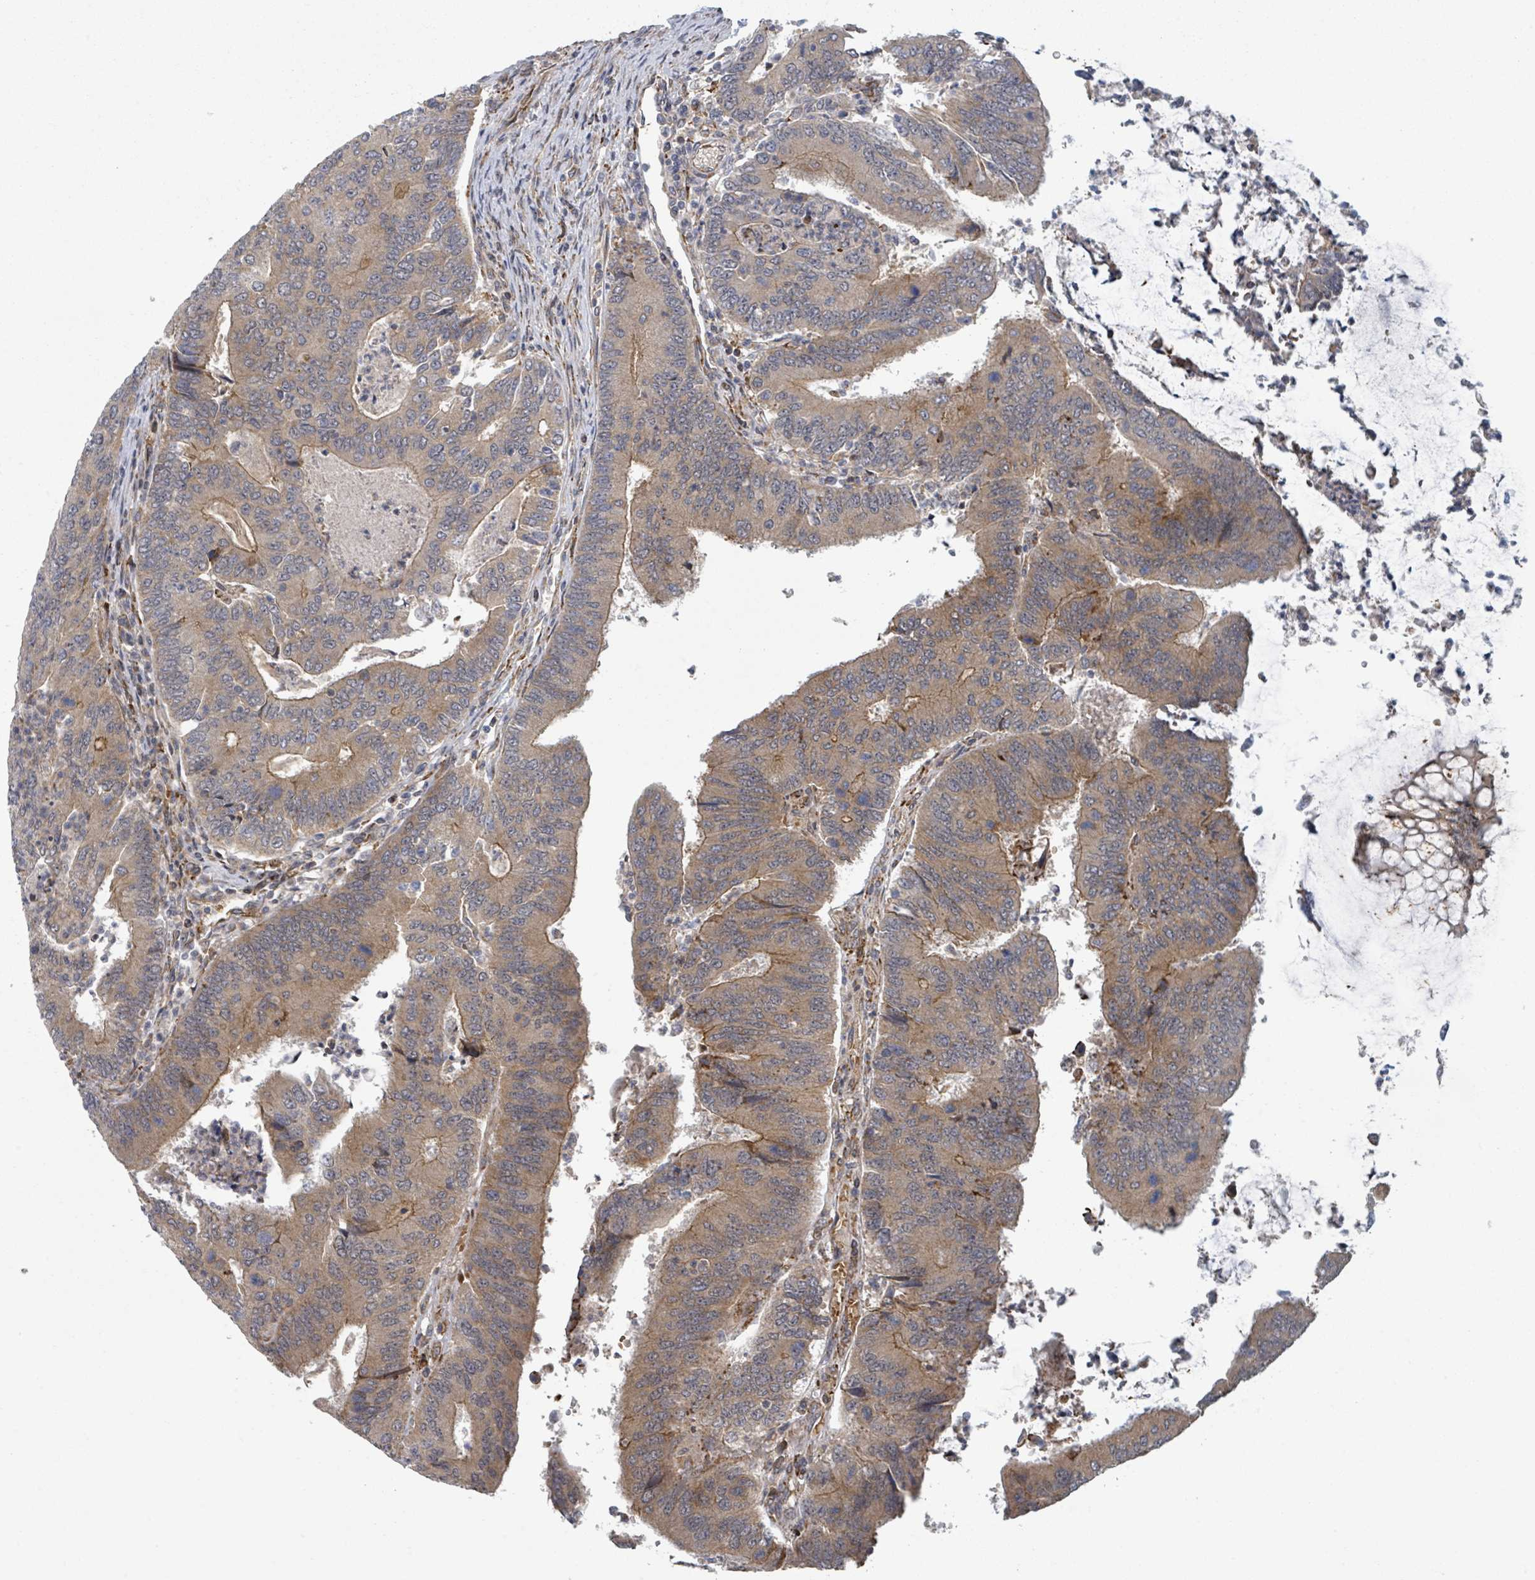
{"staining": {"intensity": "moderate", "quantity": "25%-75%", "location": "cytoplasmic/membranous"}, "tissue": "colorectal cancer", "cell_type": "Tumor cells", "image_type": "cancer", "snomed": [{"axis": "morphology", "description": "Adenocarcinoma, NOS"}, {"axis": "topography", "description": "Colon"}], "caption": "Immunohistochemistry of adenocarcinoma (colorectal) shows medium levels of moderate cytoplasmic/membranous expression in about 25%-75% of tumor cells. (Stains: DAB in brown, nuclei in blue, Microscopy: brightfield microscopy at high magnification).", "gene": "SHROOM2", "patient": {"sex": "female", "age": 67}}